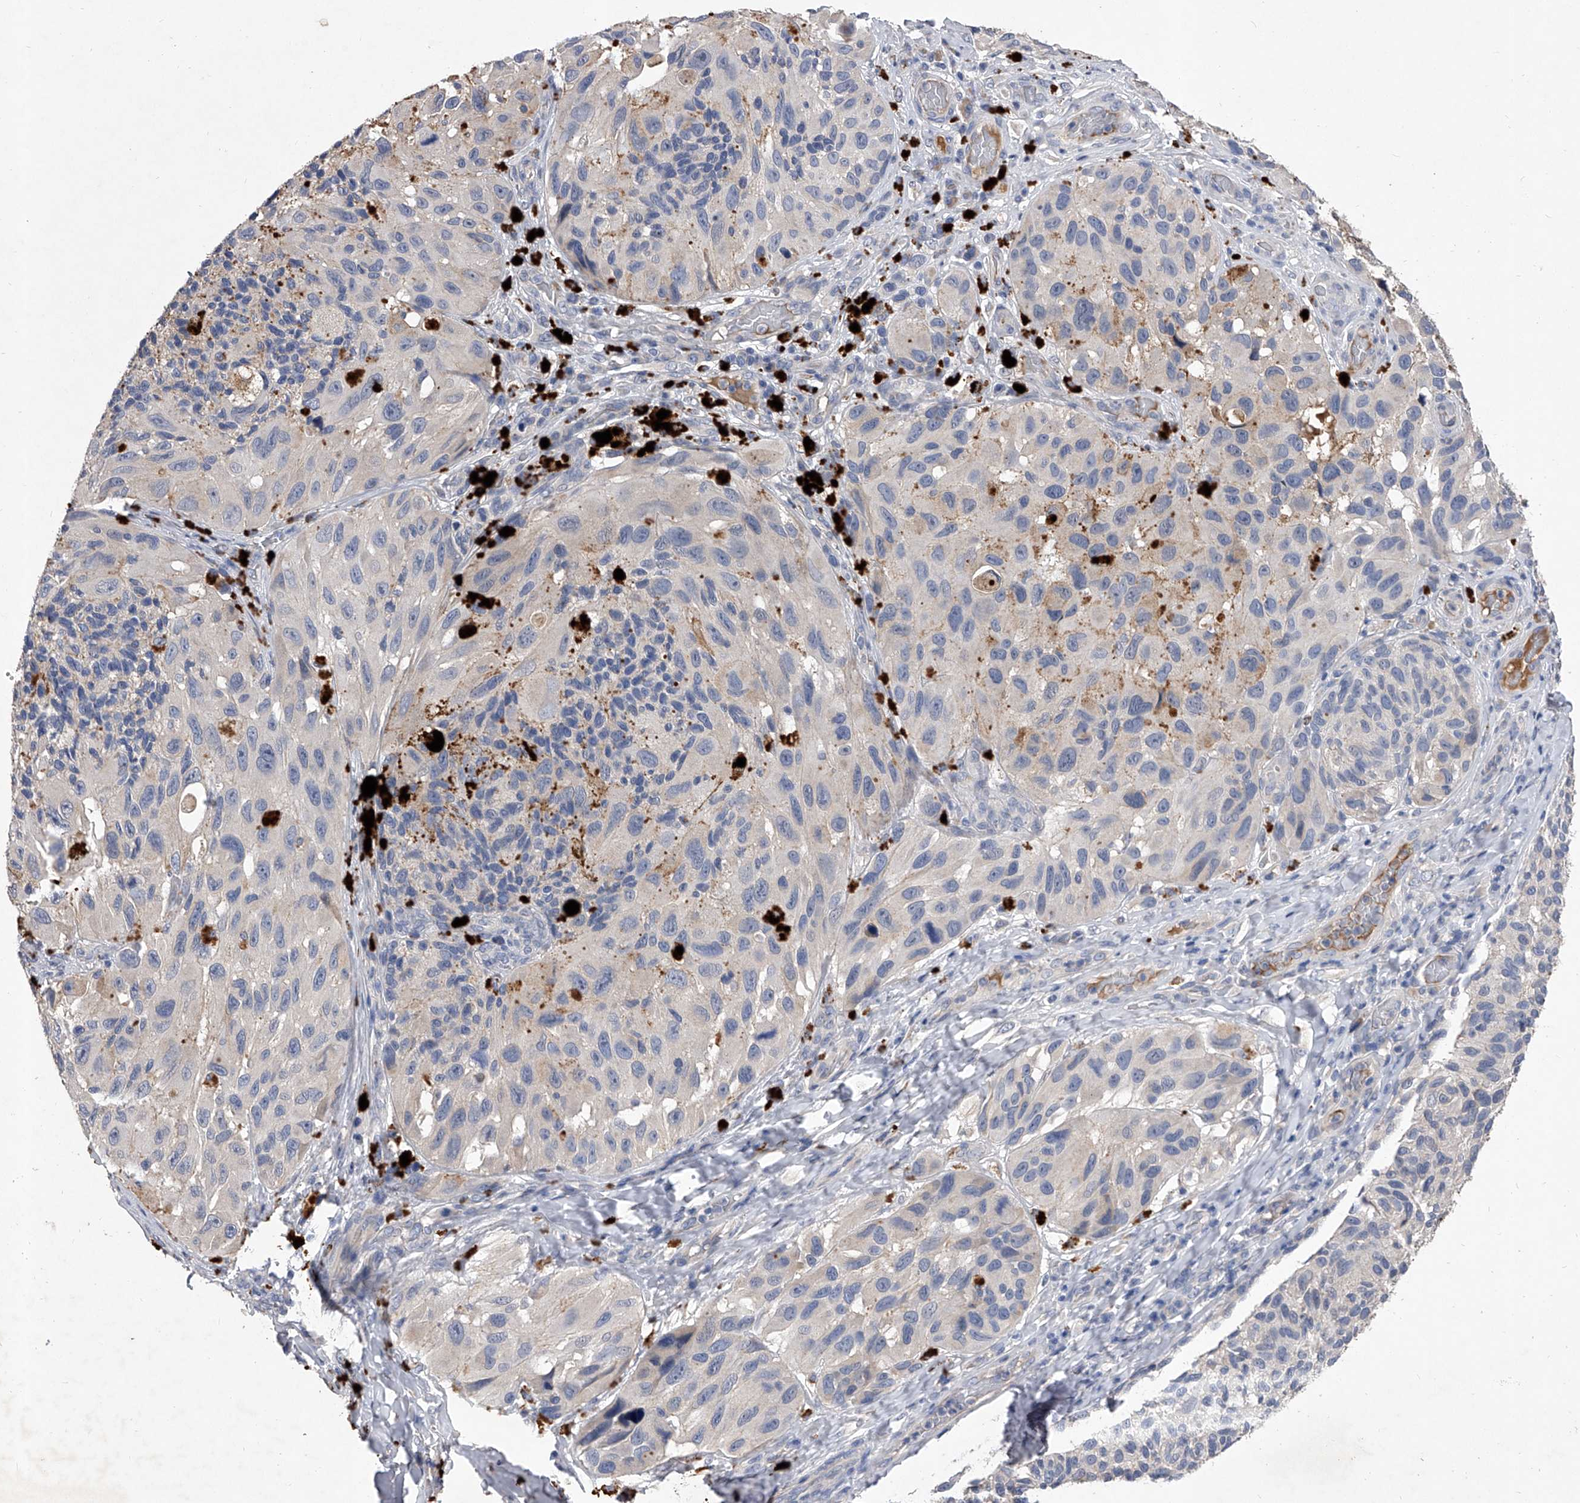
{"staining": {"intensity": "negative", "quantity": "none", "location": "none"}, "tissue": "melanoma", "cell_type": "Tumor cells", "image_type": "cancer", "snomed": [{"axis": "morphology", "description": "Malignant melanoma, NOS"}, {"axis": "topography", "description": "Skin"}], "caption": "A photomicrograph of melanoma stained for a protein exhibits no brown staining in tumor cells. (Immunohistochemistry, brightfield microscopy, high magnification).", "gene": "C5", "patient": {"sex": "female", "age": 73}}